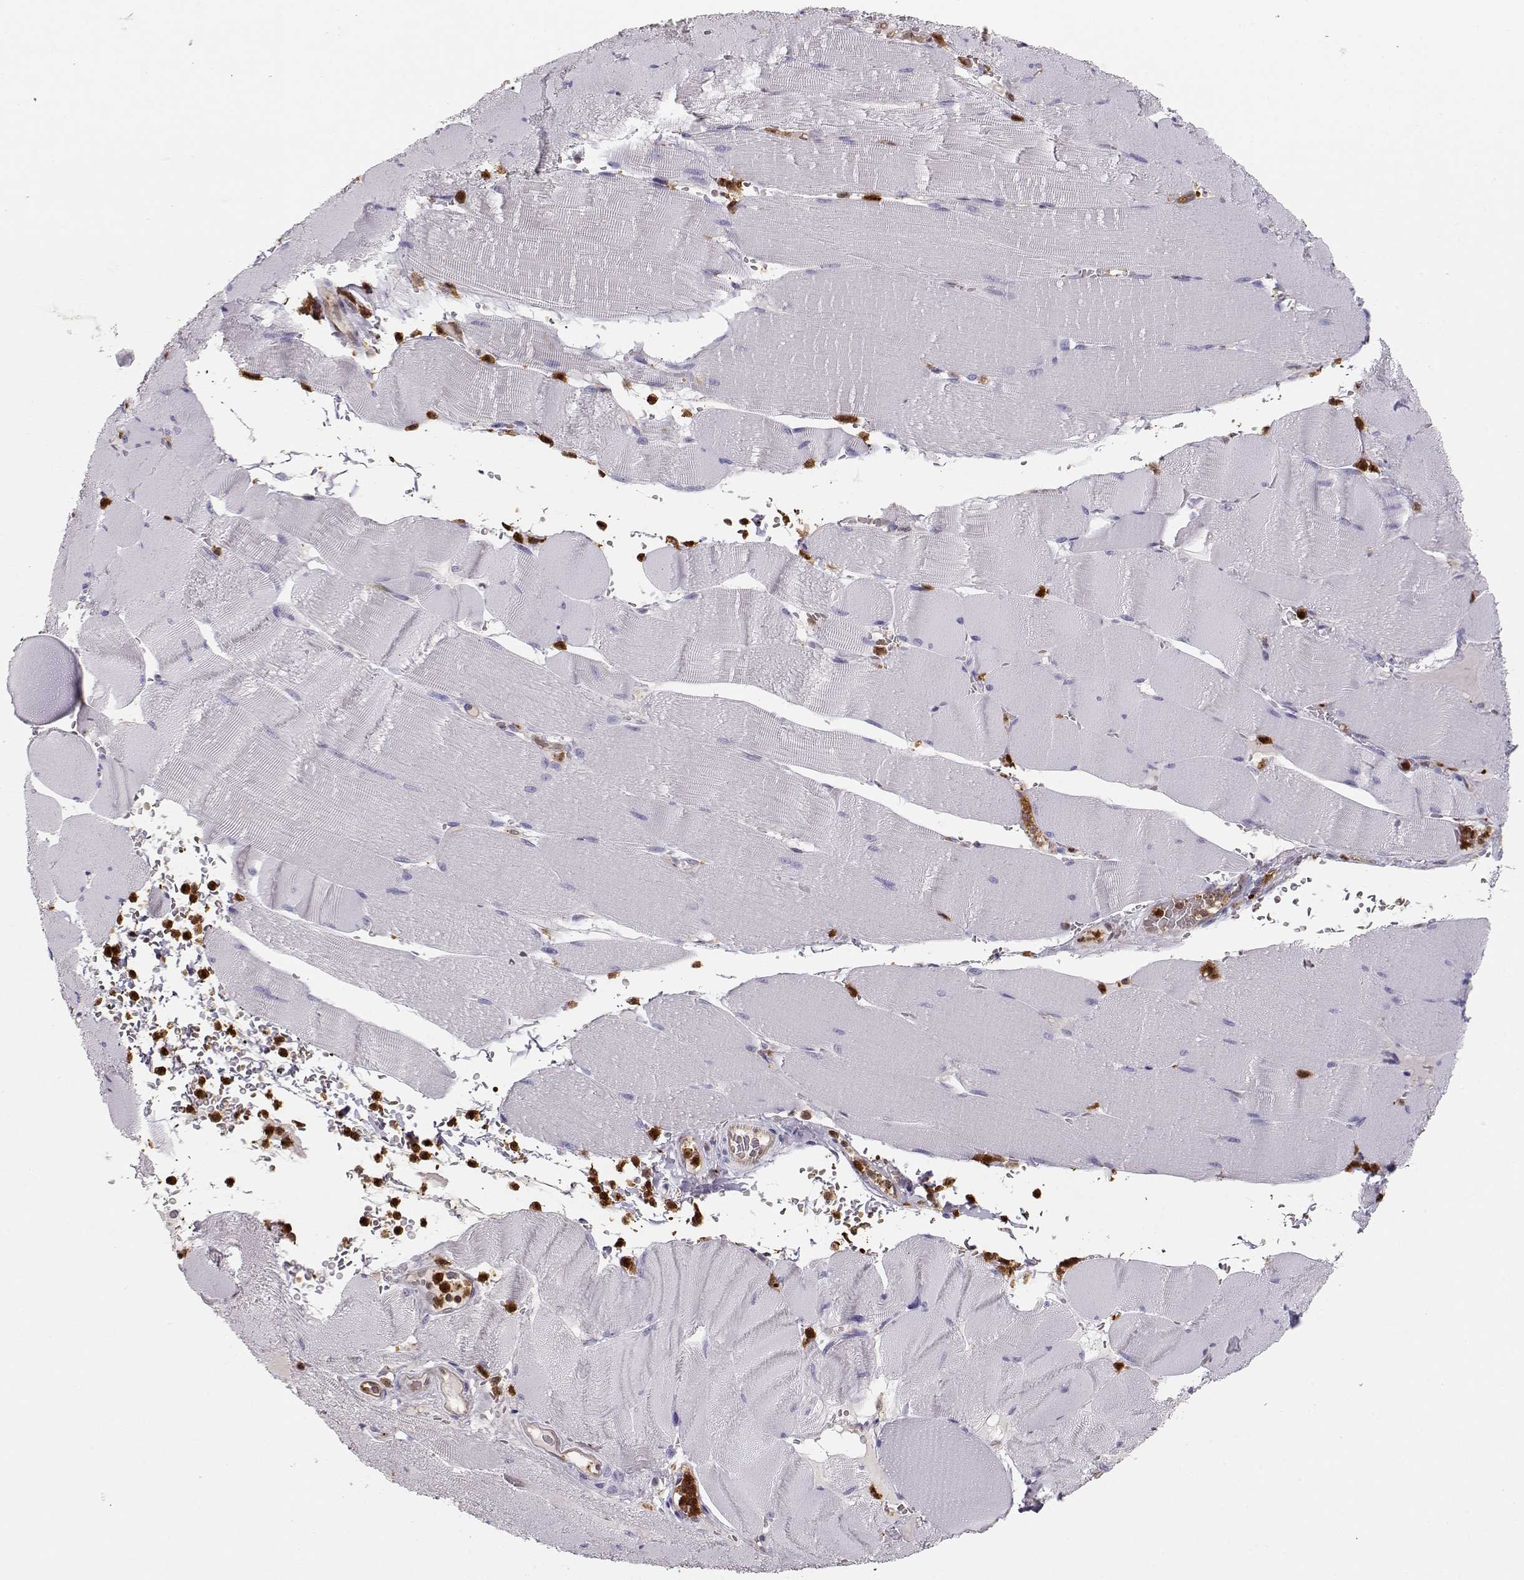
{"staining": {"intensity": "negative", "quantity": "none", "location": "none"}, "tissue": "skeletal muscle", "cell_type": "Myocytes", "image_type": "normal", "snomed": [{"axis": "morphology", "description": "Normal tissue, NOS"}, {"axis": "topography", "description": "Skeletal muscle"}], "caption": "Immunohistochemistry (IHC) image of benign skeletal muscle: skeletal muscle stained with DAB shows no significant protein staining in myocytes.", "gene": "PNP", "patient": {"sex": "male", "age": 56}}